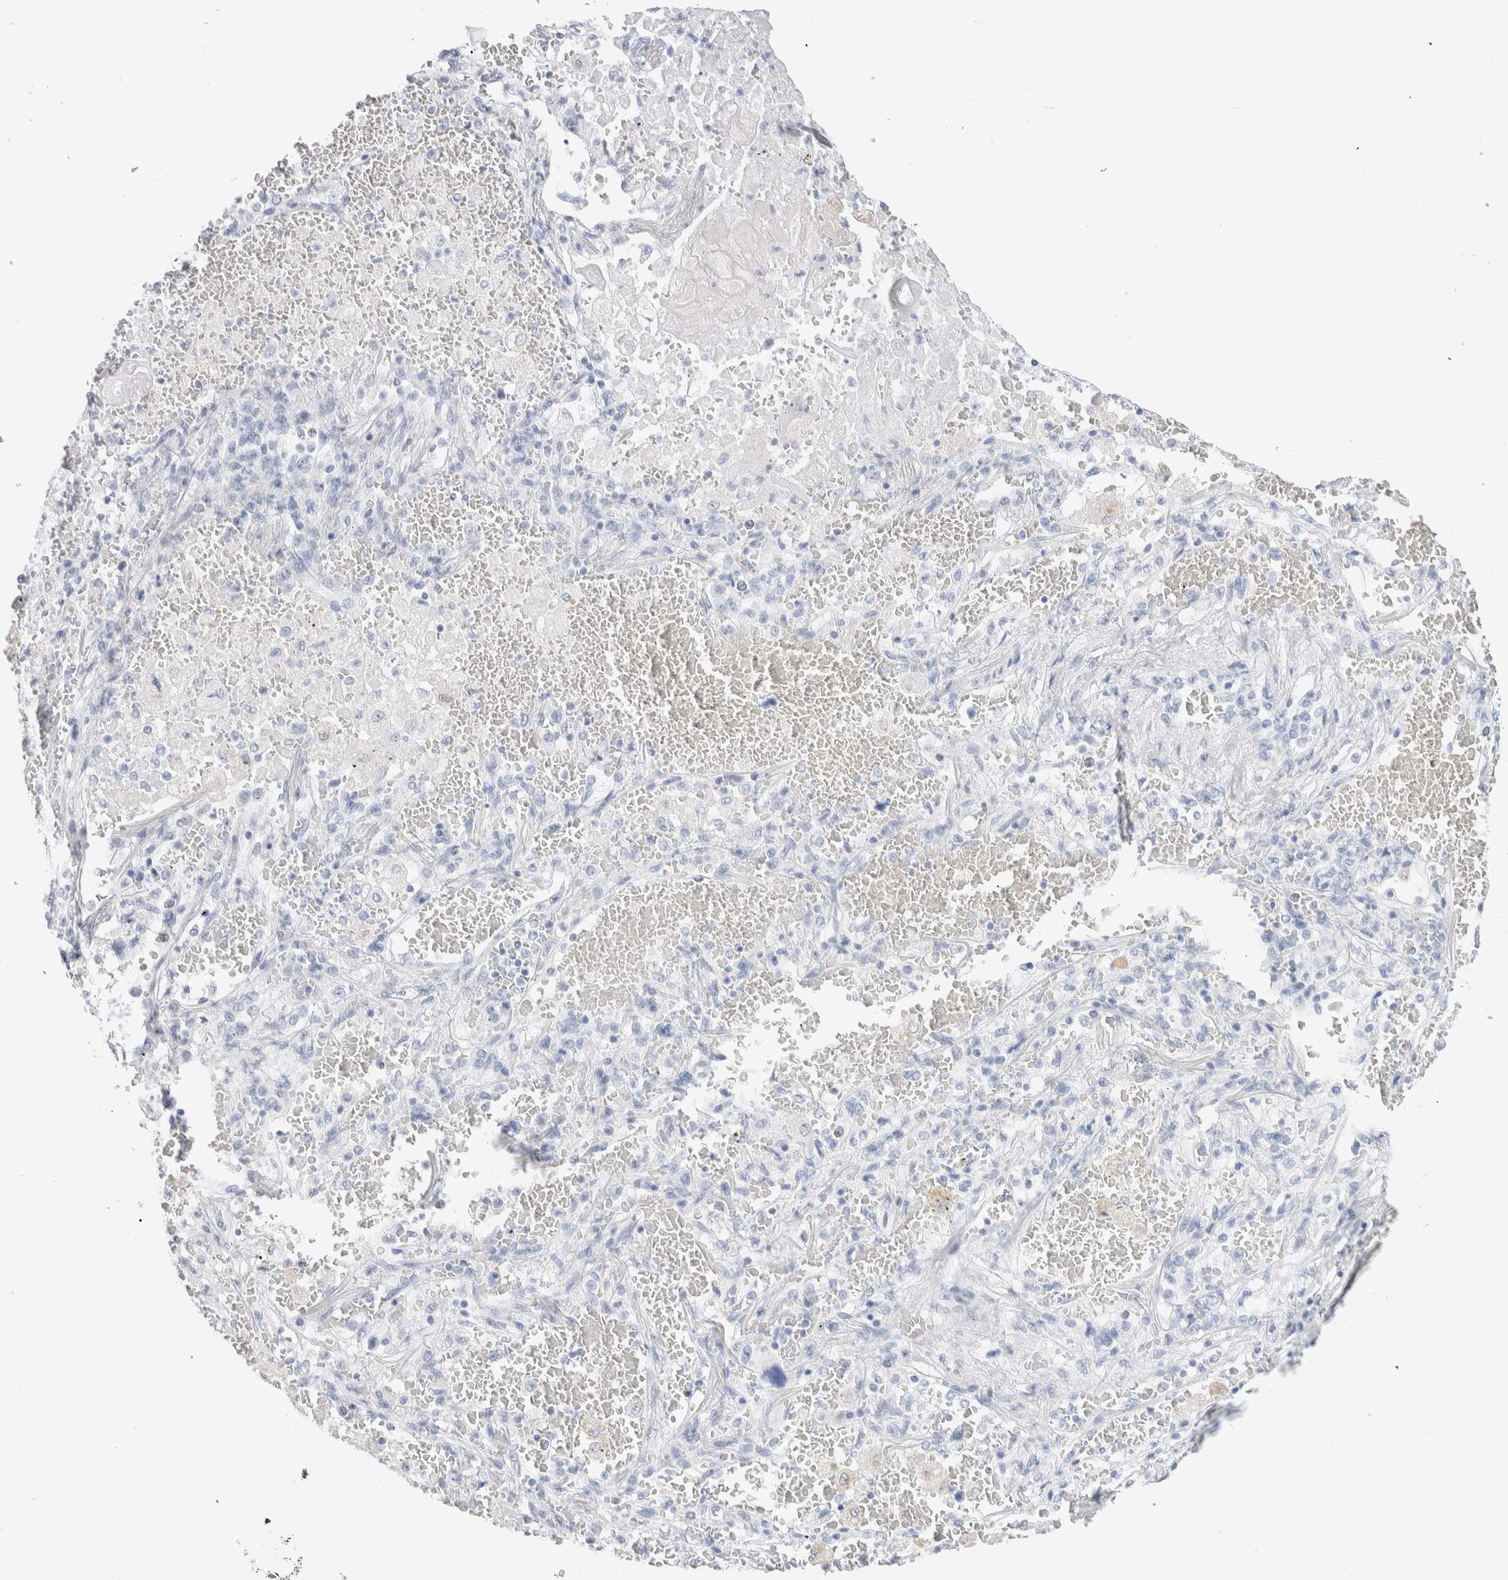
{"staining": {"intensity": "negative", "quantity": "none", "location": "none"}, "tissue": "lung cancer", "cell_type": "Tumor cells", "image_type": "cancer", "snomed": [{"axis": "morphology", "description": "Squamous cell carcinoma, NOS"}, {"axis": "topography", "description": "Lung"}], "caption": "Lung squamous cell carcinoma was stained to show a protein in brown. There is no significant expression in tumor cells.", "gene": "GDA", "patient": {"sex": "male", "age": 61}}